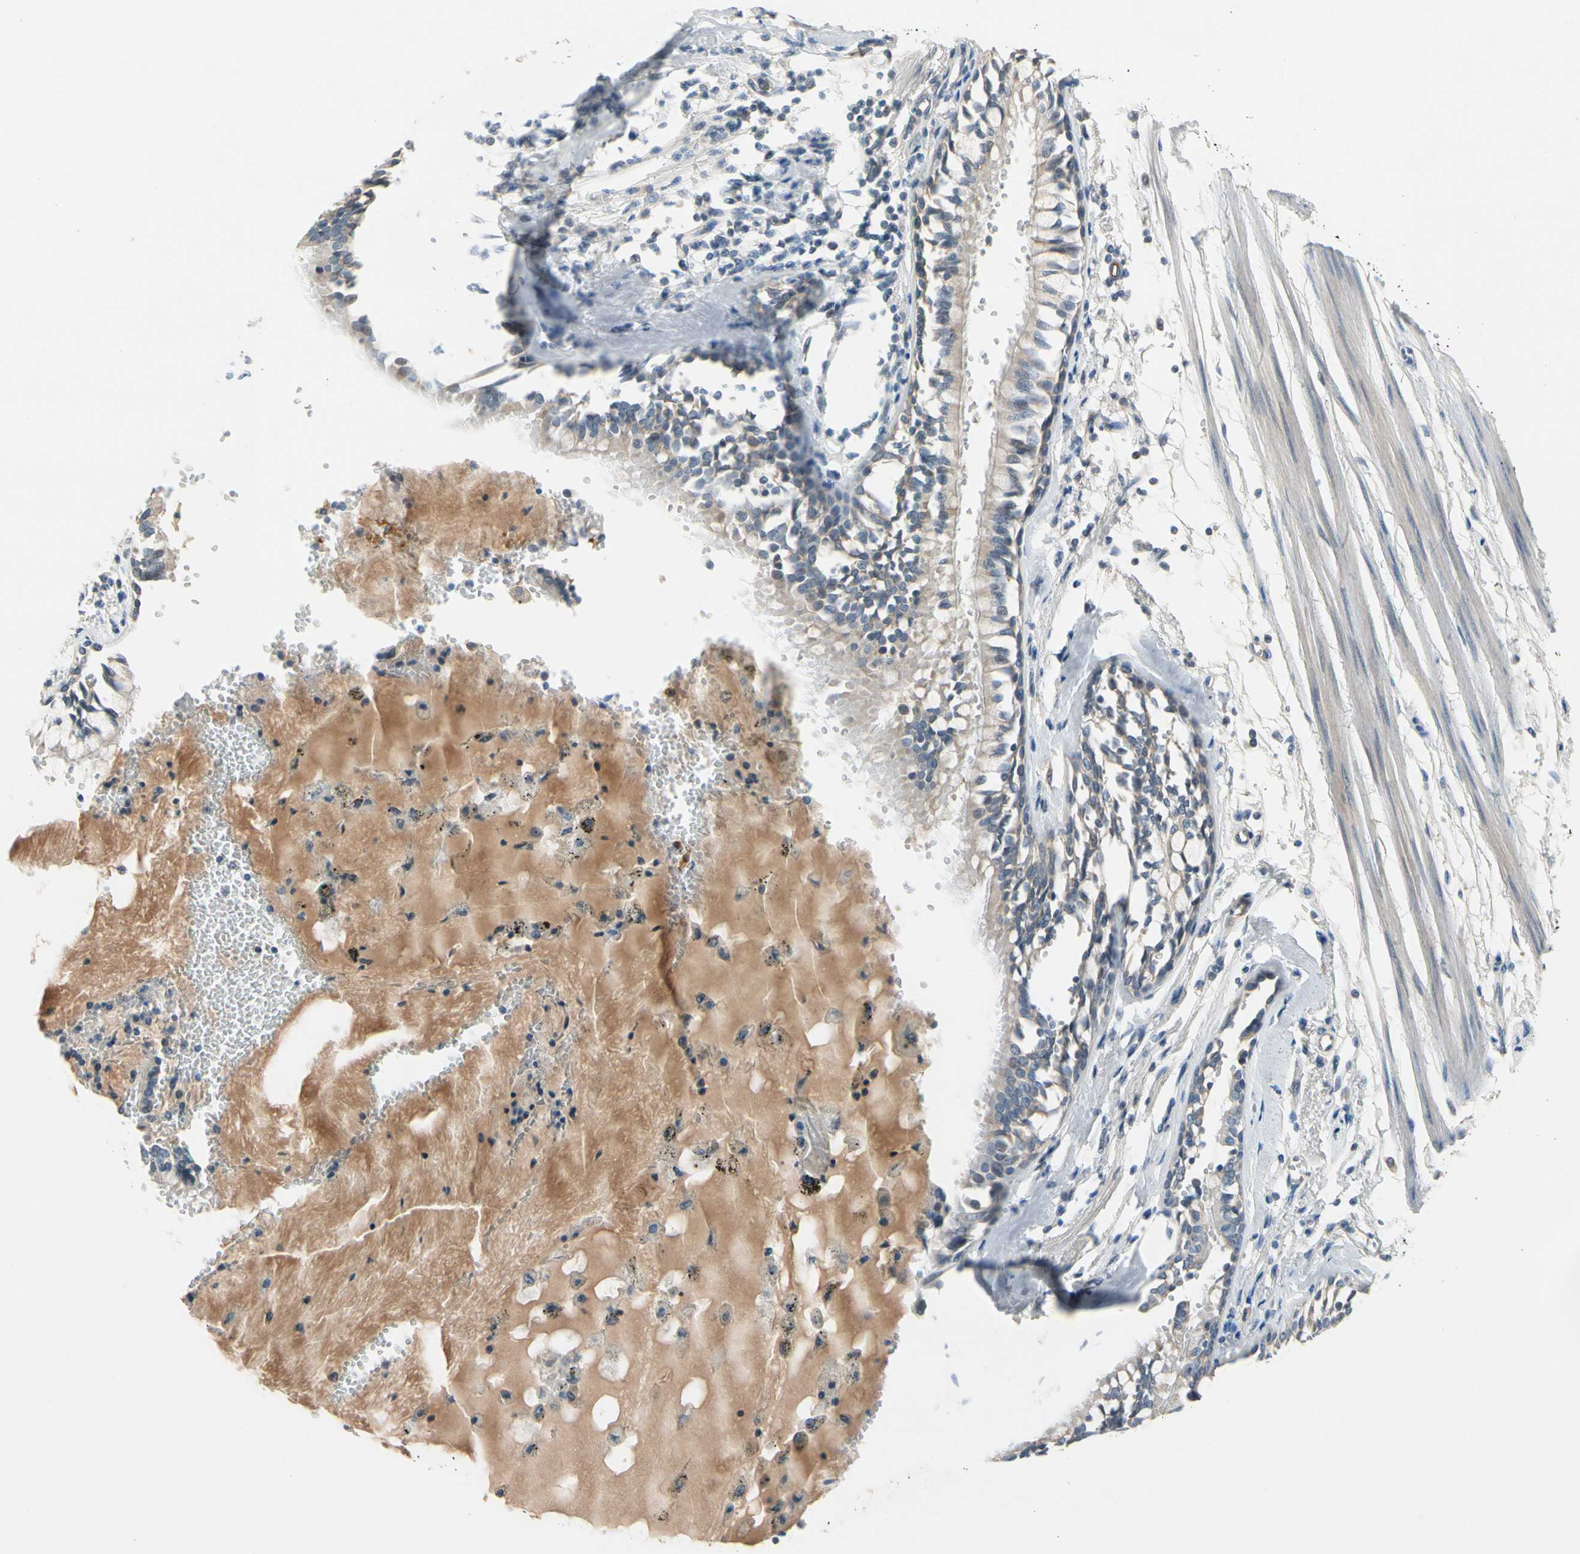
{"staining": {"intensity": "negative", "quantity": "none", "location": "none"}, "tissue": "bronchus", "cell_type": "Respiratory epithelial cells", "image_type": "normal", "snomed": [{"axis": "morphology", "description": "Normal tissue, NOS"}, {"axis": "topography", "description": "Bronchus"}, {"axis": "topography", "description": "Lung"}], "caption": "Respiratory epithelial cells are negative for brown protein staining in normal bronchus. The staining was performed using DAB to visualize the protein expression in brown, while the nuclei were stained in blue with hematoxylin (Magnification: 20x).", "gene": "CNDP1", "patient": {"sex": "female", "age": 56}}